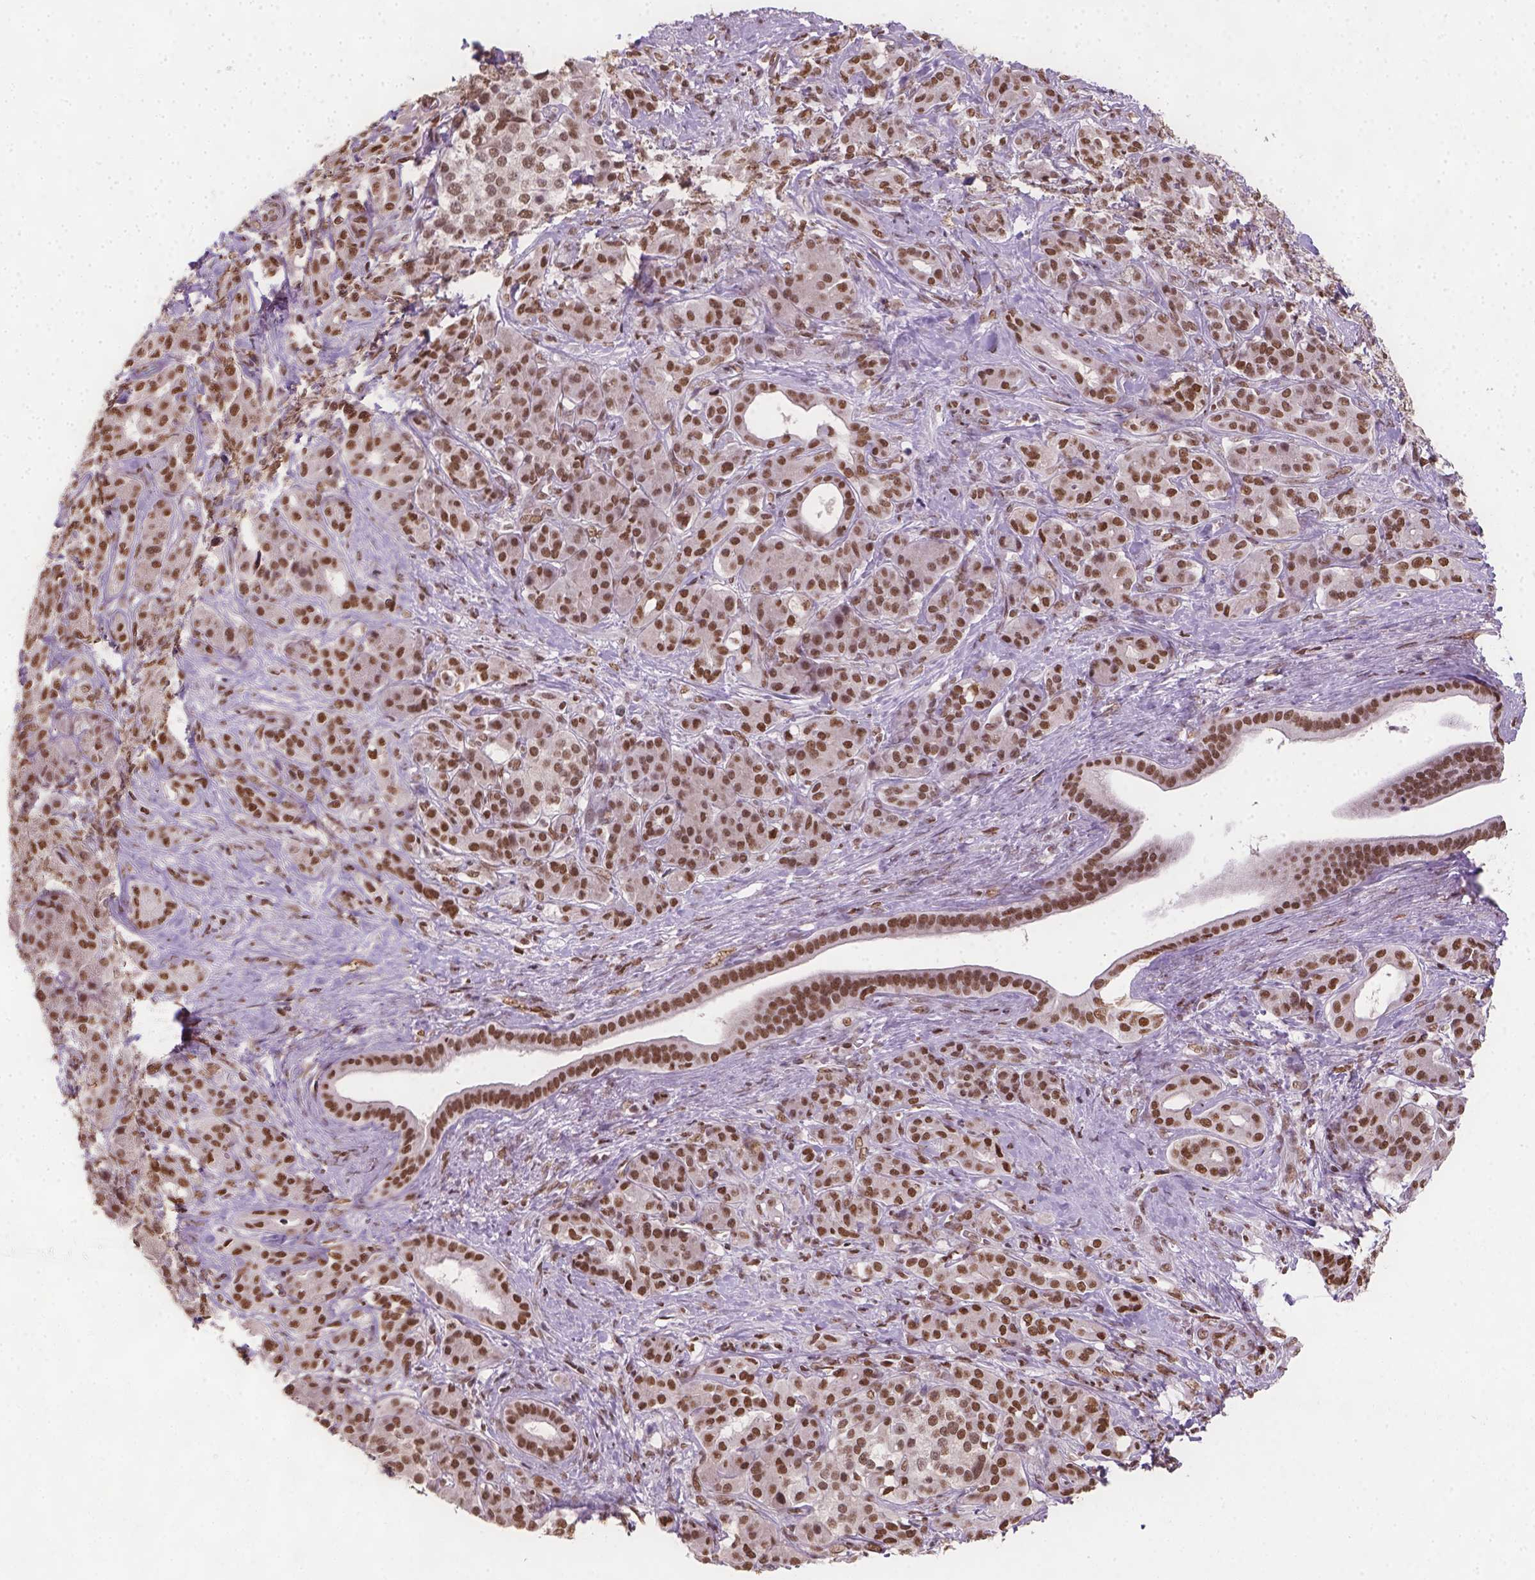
{"staining": {"intensity": "moderate", "quantity": ">75%", "location": "nuclear"}, "tissue": "pancreatic cancer", "cell_type": "Tumor cells", "image_type": "cancer", "snomed": [{"axis": "morphology", "description": "Normal tissue, NOS"}, {"axis": "morphology", "description": "Inflammation, NOS"}, {"axis": "morphology", "description": "Adenocarcinoma, NOS"}, {"axis": "topography", "description": "Pancreas"}], "caption": "This is an image of IHC staining of pancreatic adenocarcinoma, which shows moderate positivity in the nuclear of tumor cells.", "gene": "FANCE", "patient": {"sex": "male", "age": 57}}